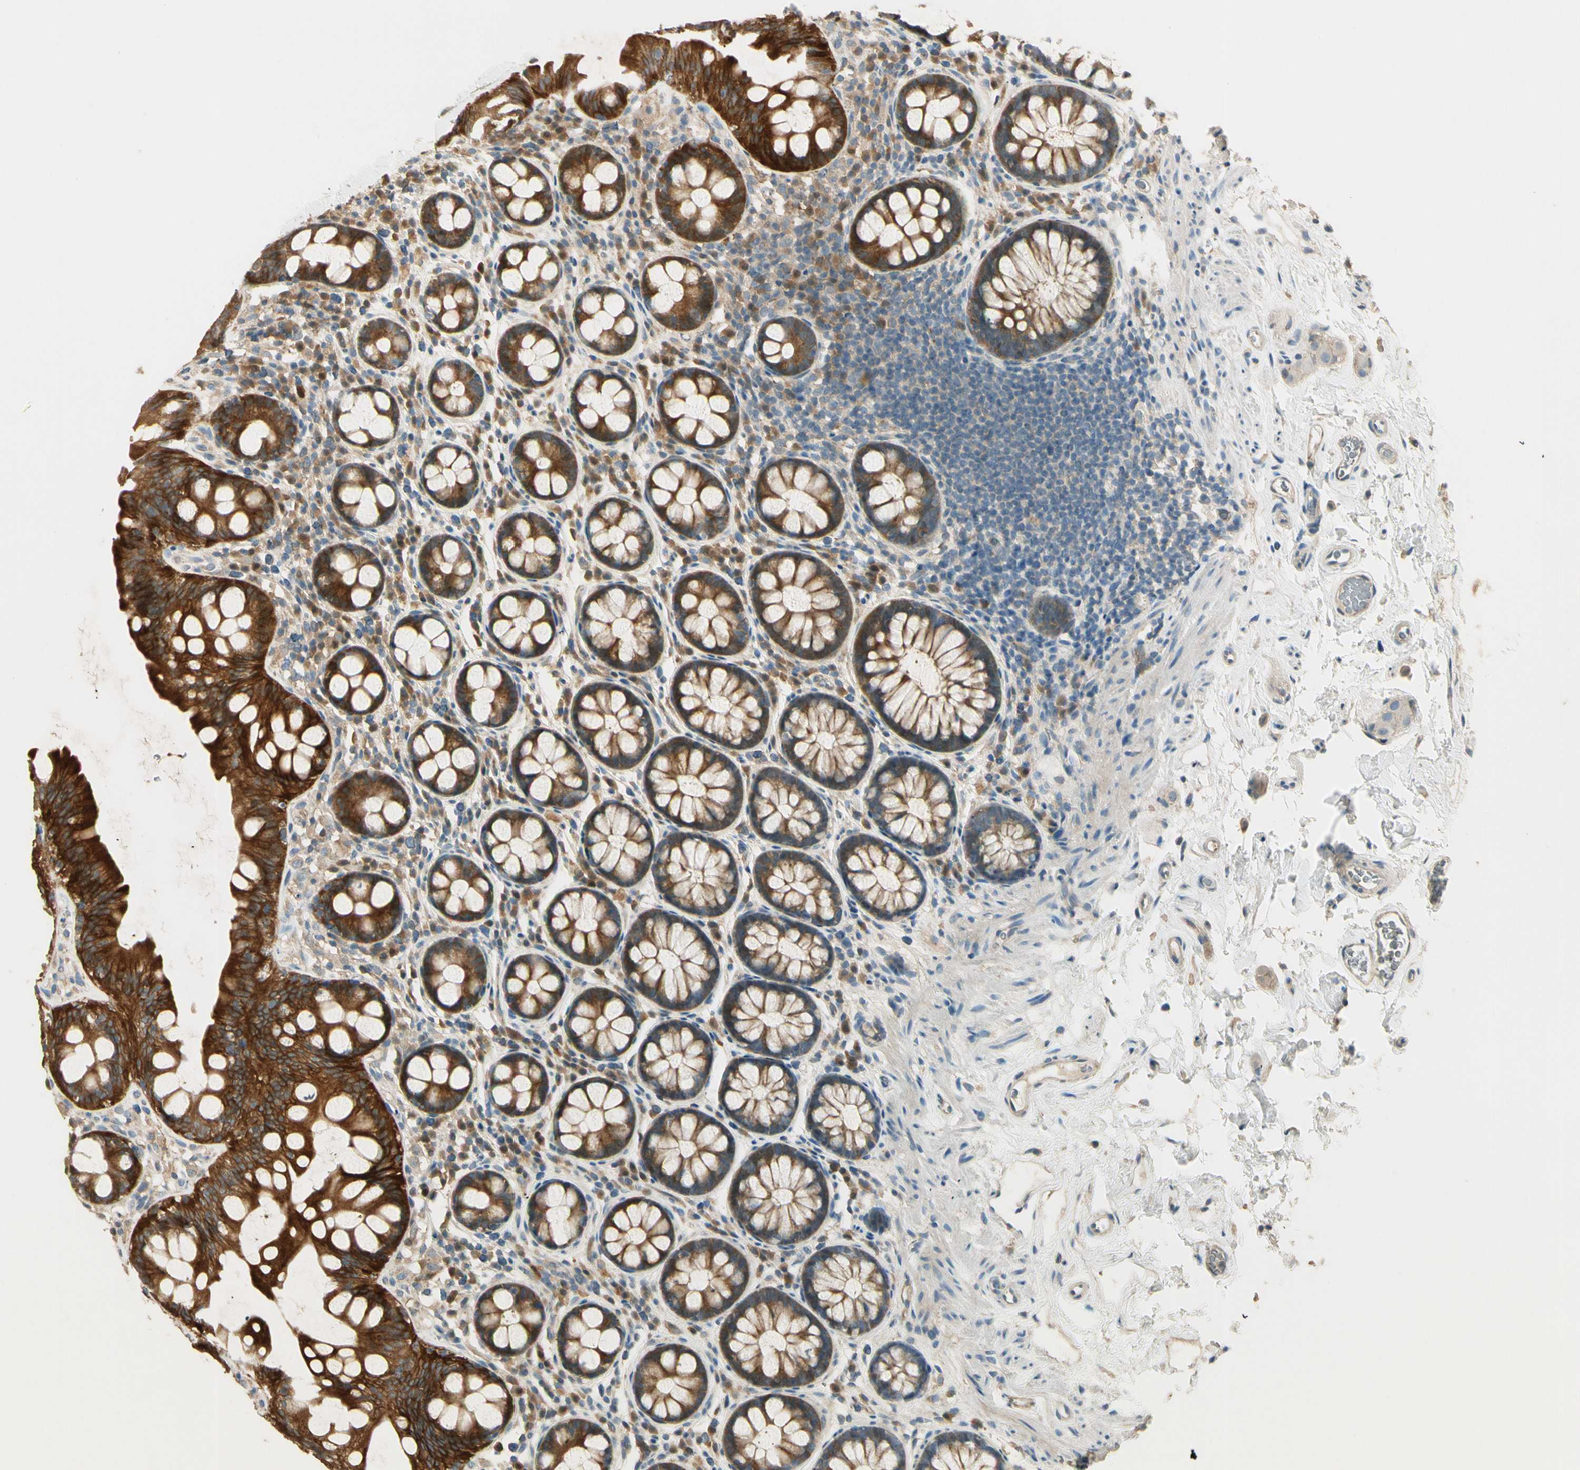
{"staining": {"intensity": "weak", "quantity": ">75%", "location": "cytoplasmic/membranous"}, "tissue": "colon", "cell_type": "Endothelial cells", "image_type": "normal", "snomed": [{"axis": "morphology", "description": "Normal tissue, NOS"}, {"axis": "topography", "description": "Colon"}], "caption": "Protein expression analysis of unremarkable colon shows weak cytoplasmic/membranous expression in approximately >75% of endothelial cells. (Stains: DAB in brown, nuclei in blue, Microscopy: brightfield microscopy at high magnification).", "gene": "PLXNA1", "patient": {"sex": "female", "age": 80}}